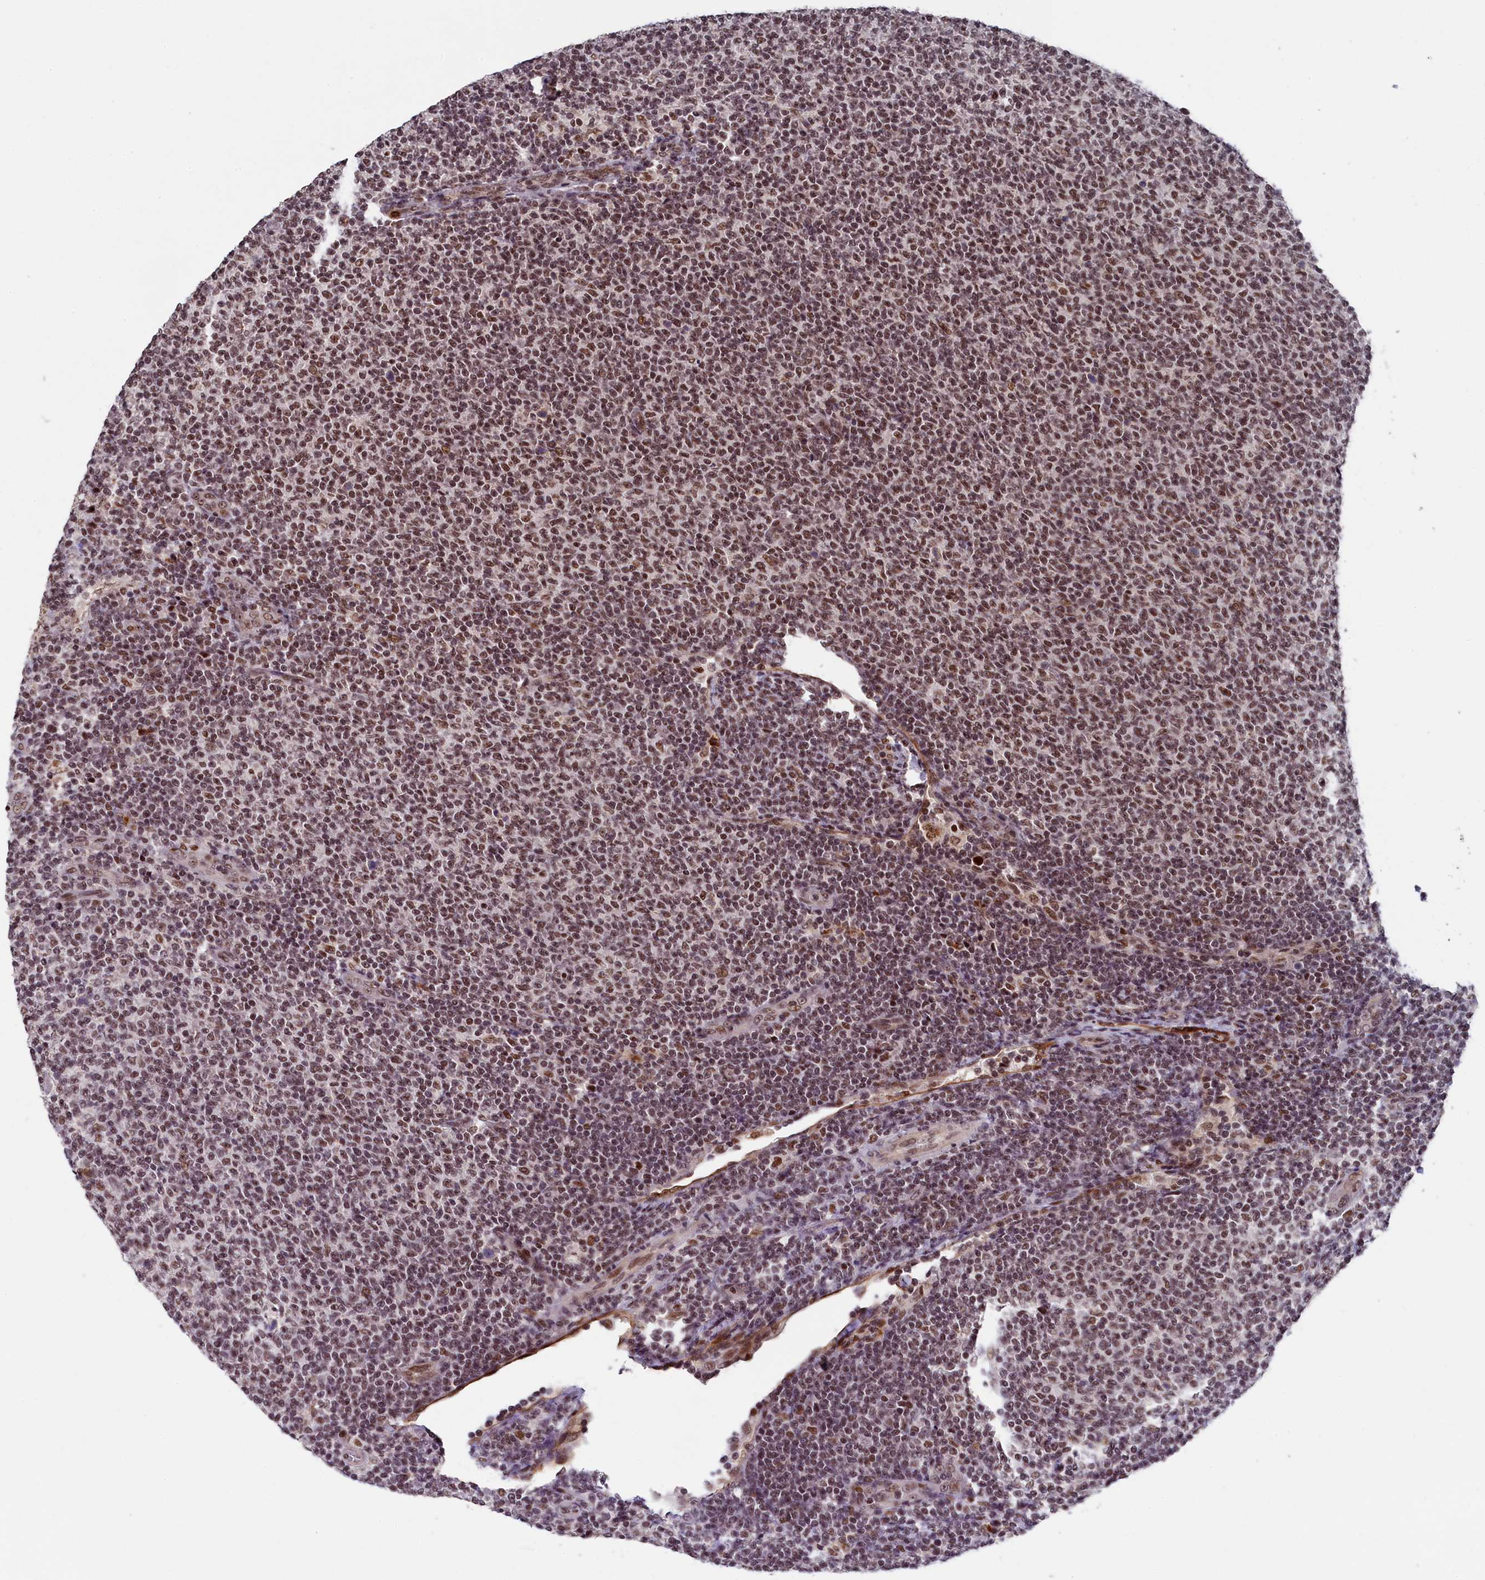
{"staining": {"intensity": "strong", "quantity": ">75%", "location": "nuclear"}, "tissue": "lymphoma", "cell_type": "Tumor cells", "image_type": "cancer", "snomed": [{"axis": "morphology", "description": "Malignant lymphoma, non-Hodgkin's type, Low grade"}, {"axis": "topography", "description": "Lymph node"}], "caption": "Immunohistochemical staining of human lymphoma shows high levels of strong nuclear expression in about >75% of tumor cells.", "gene": "ADIG", "patient": {"sex": "male", "age": 66}}